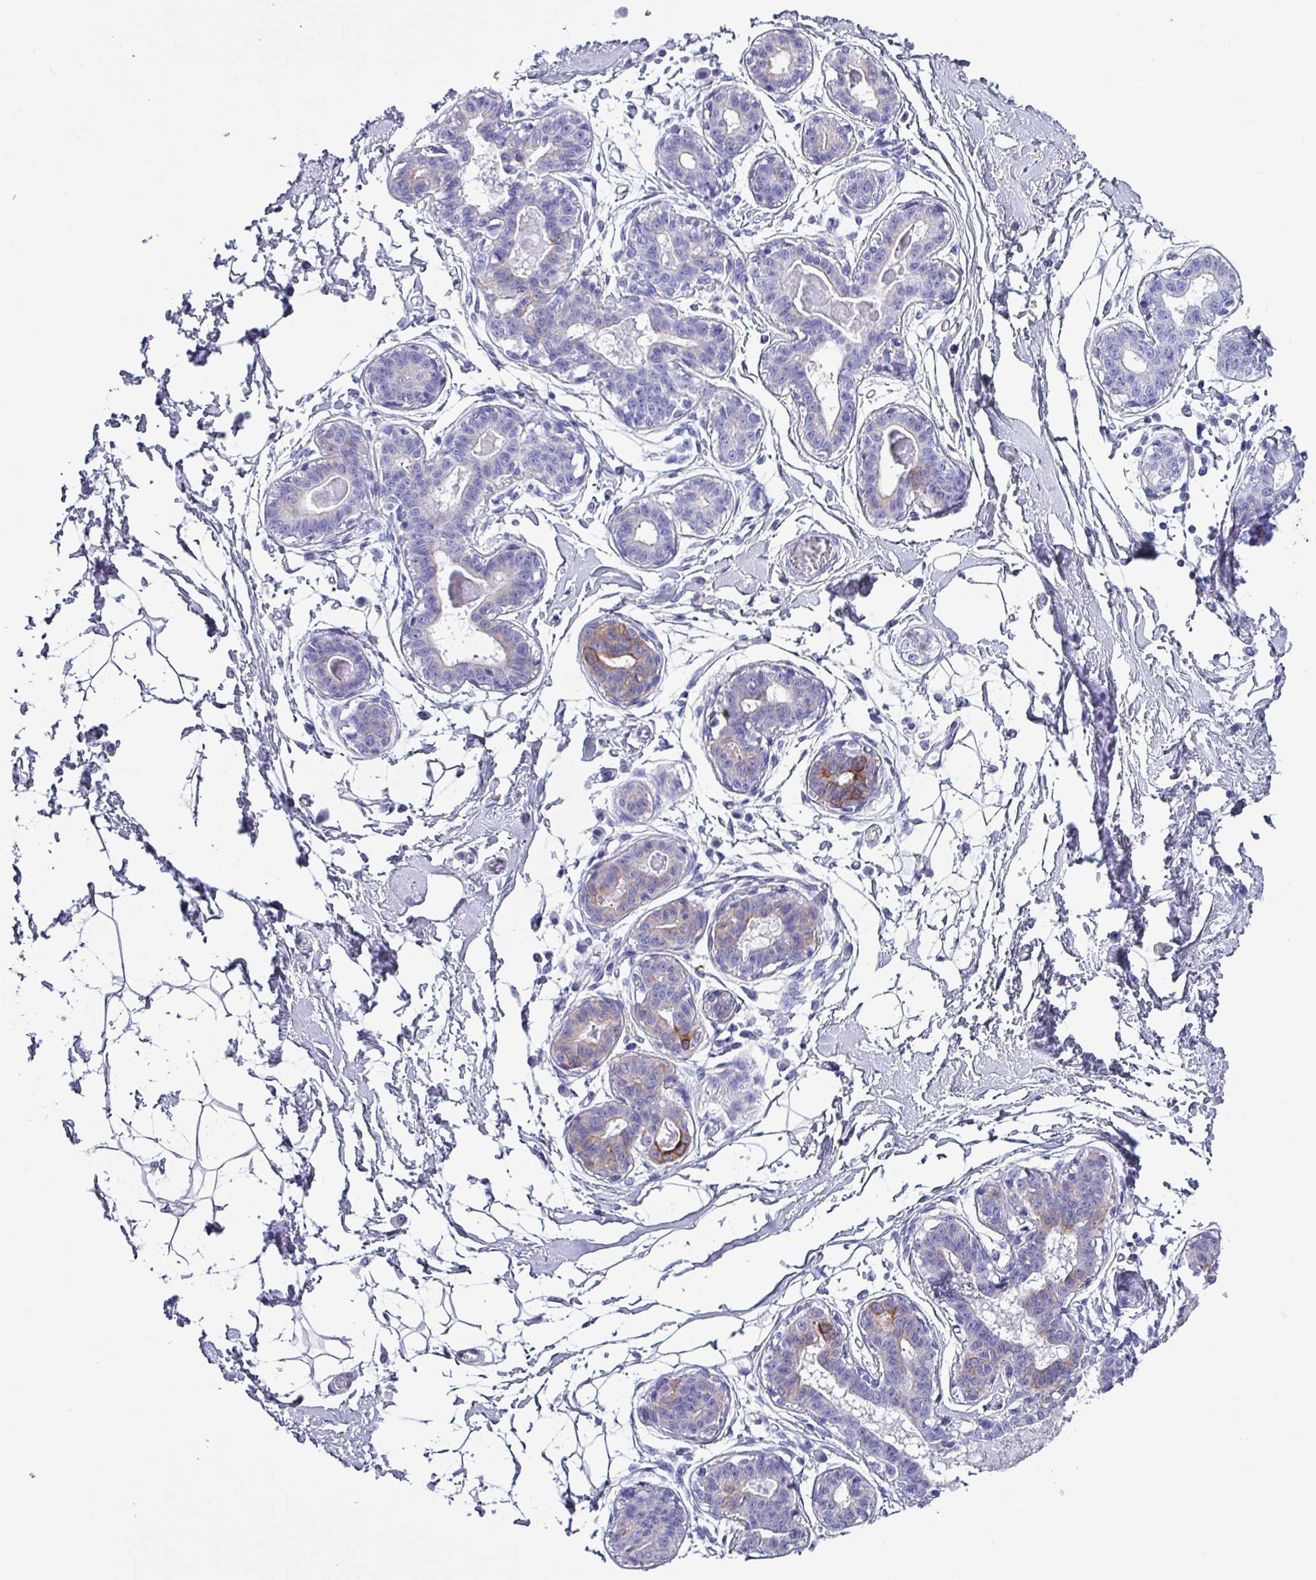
{"staining": {"intensity": "negative", "quantity": "none", "location": "none"}, "tissue": "breast", "cell_type": "Adipocytes", "image_type": "normal", "snomed": [{"axis": "morphology", "description": "Normal tissue, NOS"}, {"axis": "topography", "description": "Breast"}], "caption": "Micrograph shows no protein positivity in adipocytes of benign breast. (DAB IHC with hematoxylin counter stain).", "gene": "KRT6A", "patient": {"sex": "female", "age": 45}}